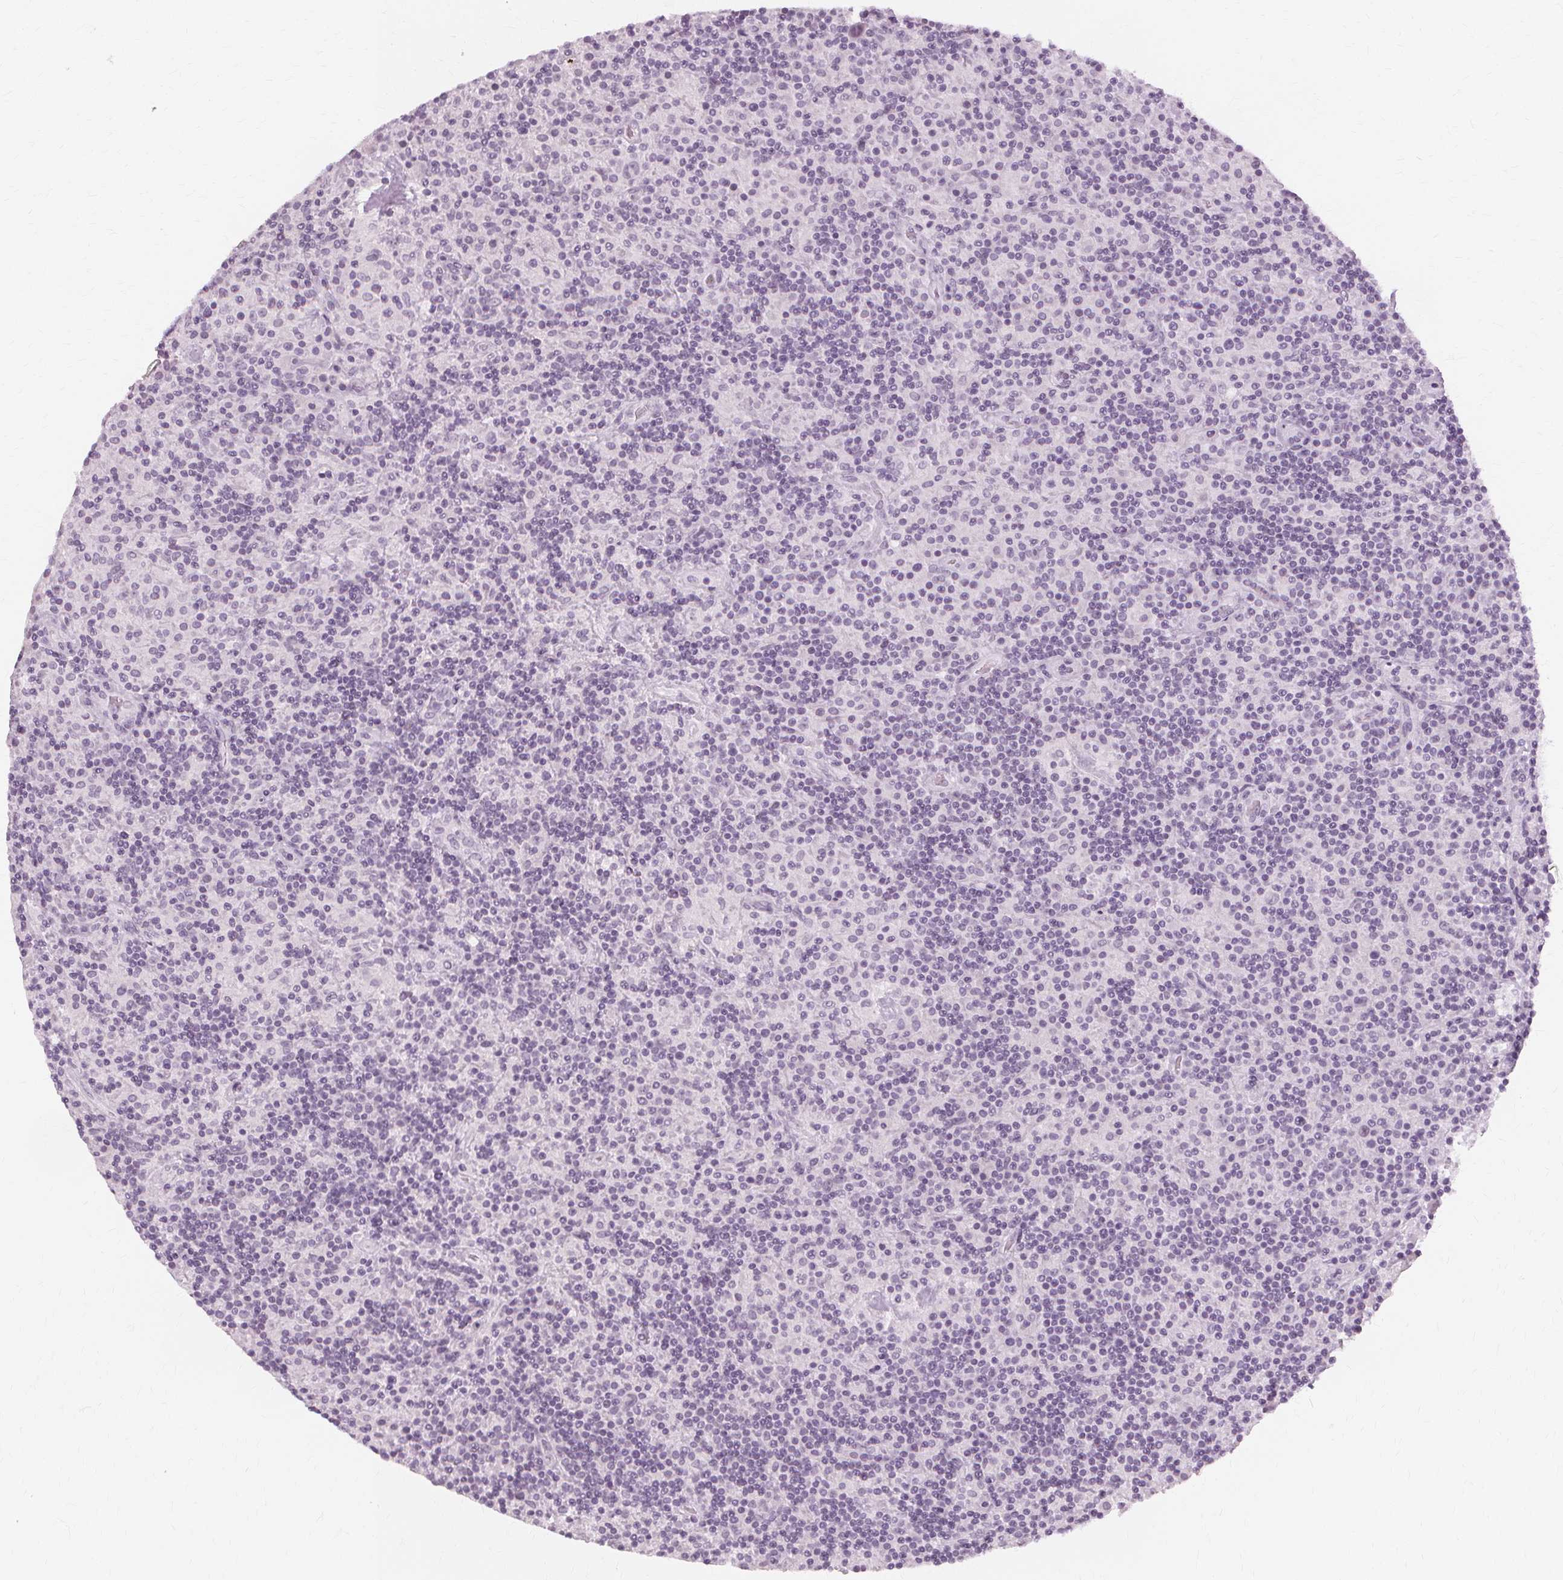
{"staining": {"intensity": "negative", "quantity": "none", "location": "none"}, "tissue": "lymphoma", "cell_type": "Tumor cells", "image_type": "cancer", "snomed": [{"axis": "morphology", "description": "Hodgkin's disease, NOS"}, {"axis": "topography", "description": "Lymph node"}], "caption": "Immunohistochemistry (IHC) image of neoplastic tissue: lymphoma stained with DAB demonstrates no significant protein staining in tumor cells.", "gene": "NXPE1", "patient": {"sex": "male", "age": 70}}